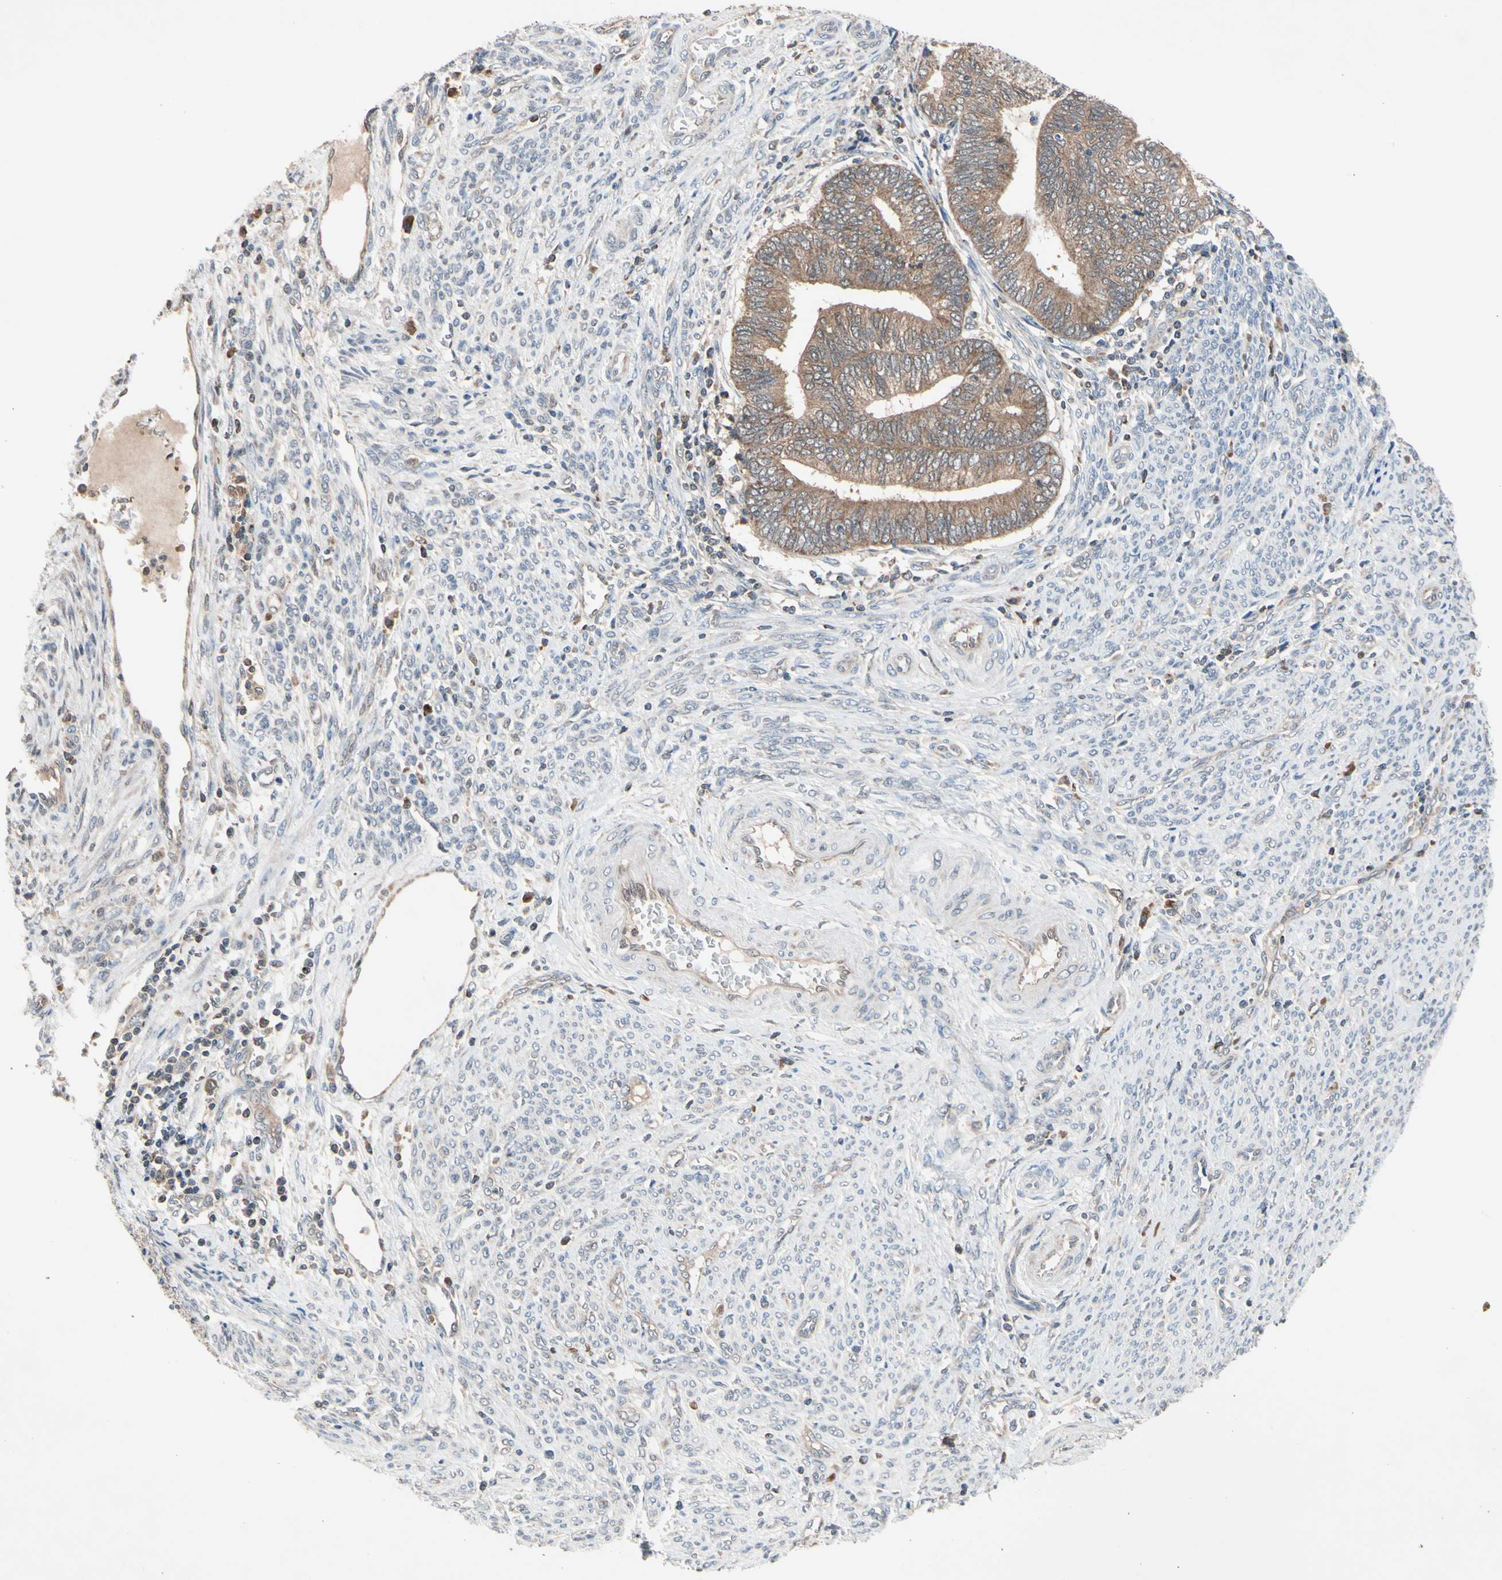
{"staining": {"intensity": "moderate", "quantity": ">75%", "location": "cytoplasmic/membranous"}, "tissue": "endometrial cancer", "cell_type": "Tumor cells", "image_type": "cancer", "snomed": [{"axis": "morphology", "description": "Adenocarcinoma, NOS"}, {"axis": "topography", "description": "Uterus"}, {"axis": "topography", "description": "Endometrium"}], "caption": "Adenocarcinoma (endometrial) stained with a protein marker shows moderate staining in tumor cells.", "gene": "MTHFS", "patient": {"sex": "female", "age": 70}}